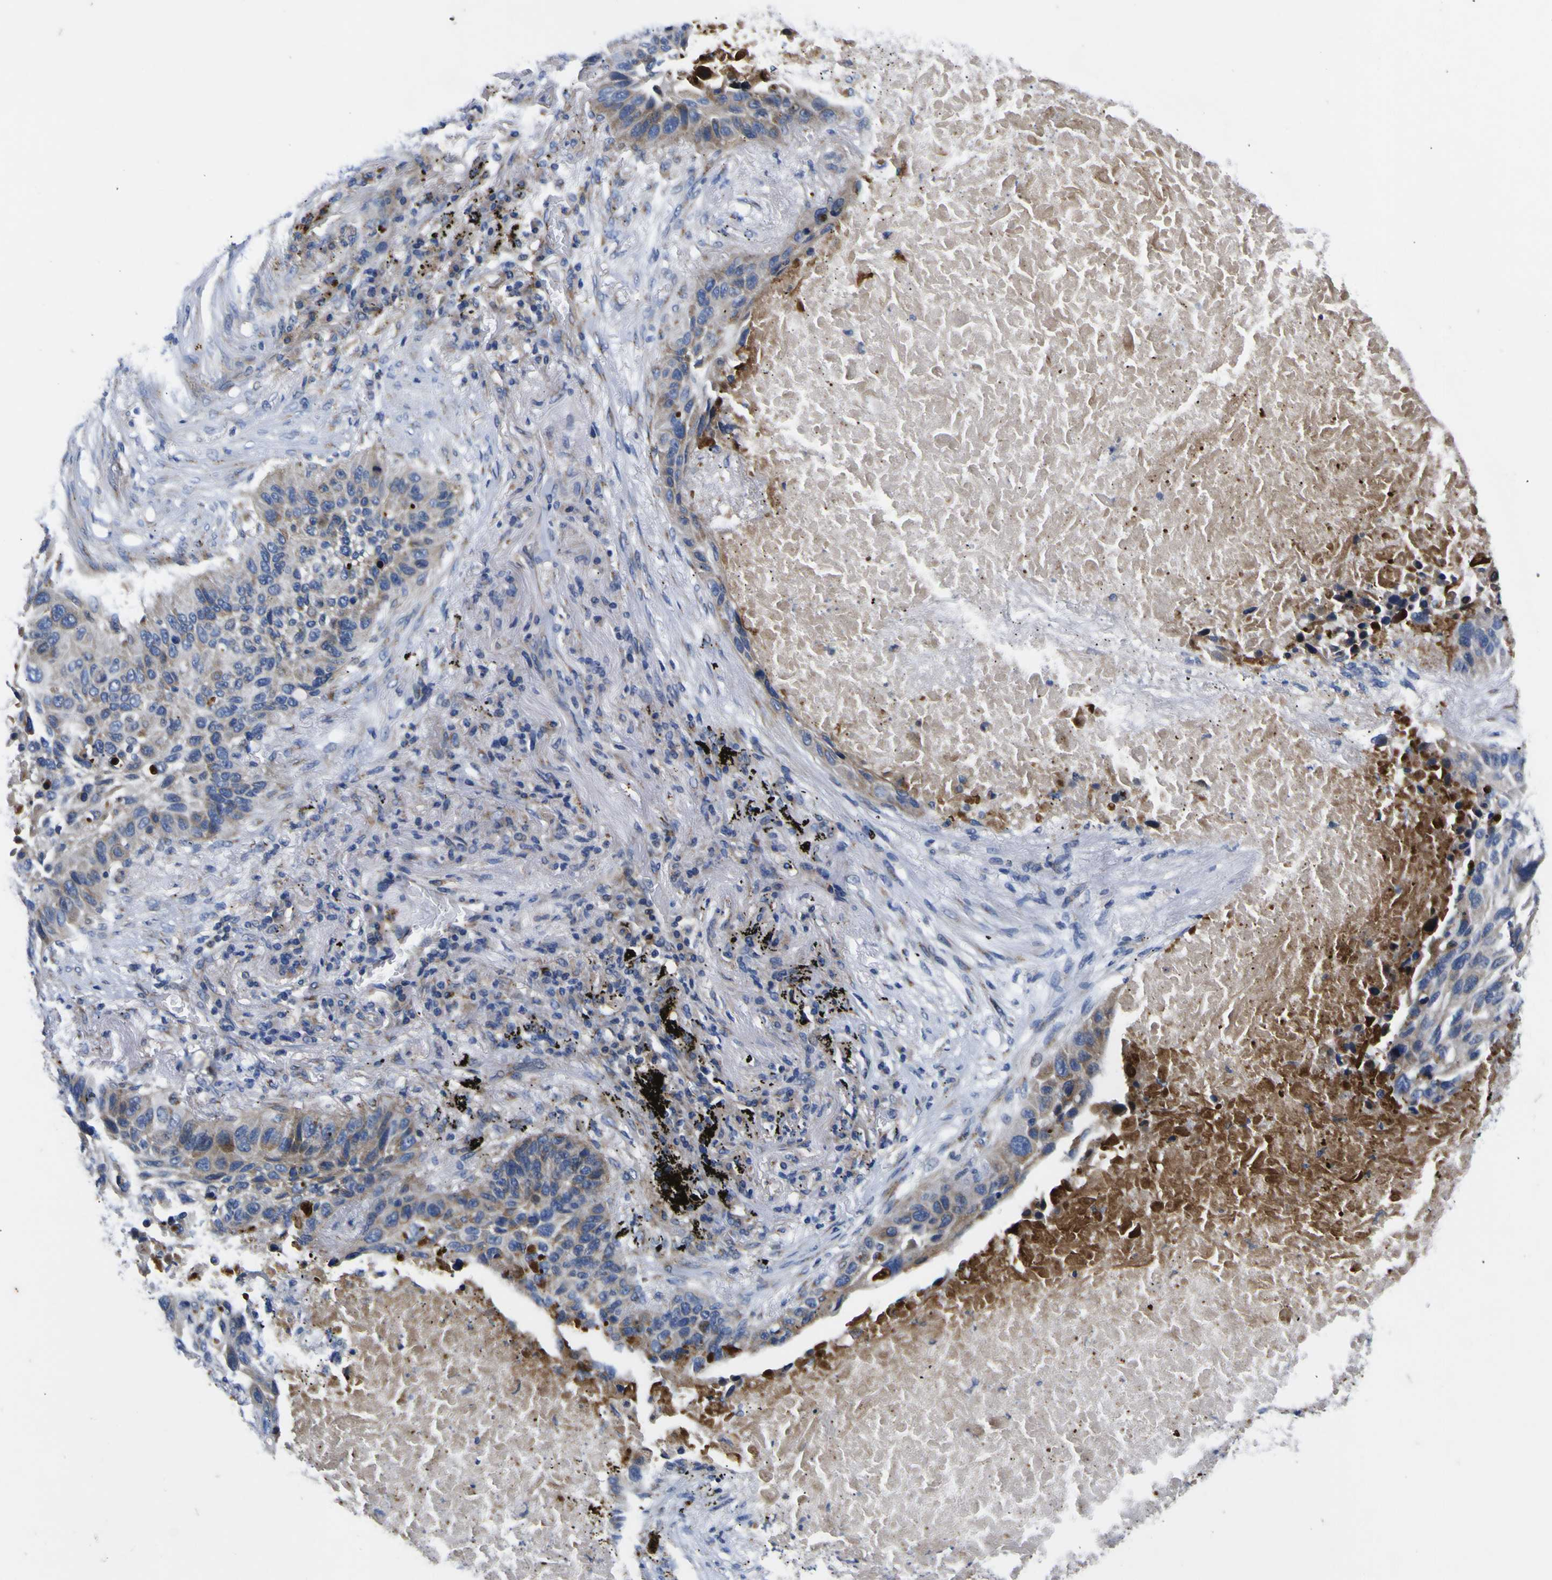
{"staining": {"intensity": "moderate", "quantity": ">75%", "location": "cytoplasmic/membranous"}, "tissue": "lung cancer", "cell_type": "Tumor cells", "image_type": "cancer", "snomed": [{"axis": "morphology", "description": "Squamous cell carcinoma, NOS"}, {"axis": "topography", "description": "Lung"}], "caption": "Human lung cancer (squamous cell carcinoma) stained with a brown dye reveals moderate cytoplasmic/membranous positive positivity in about >75% of tumor cells.", "gene": "COA1", "patient": {"sex": "male", "age": 57}}